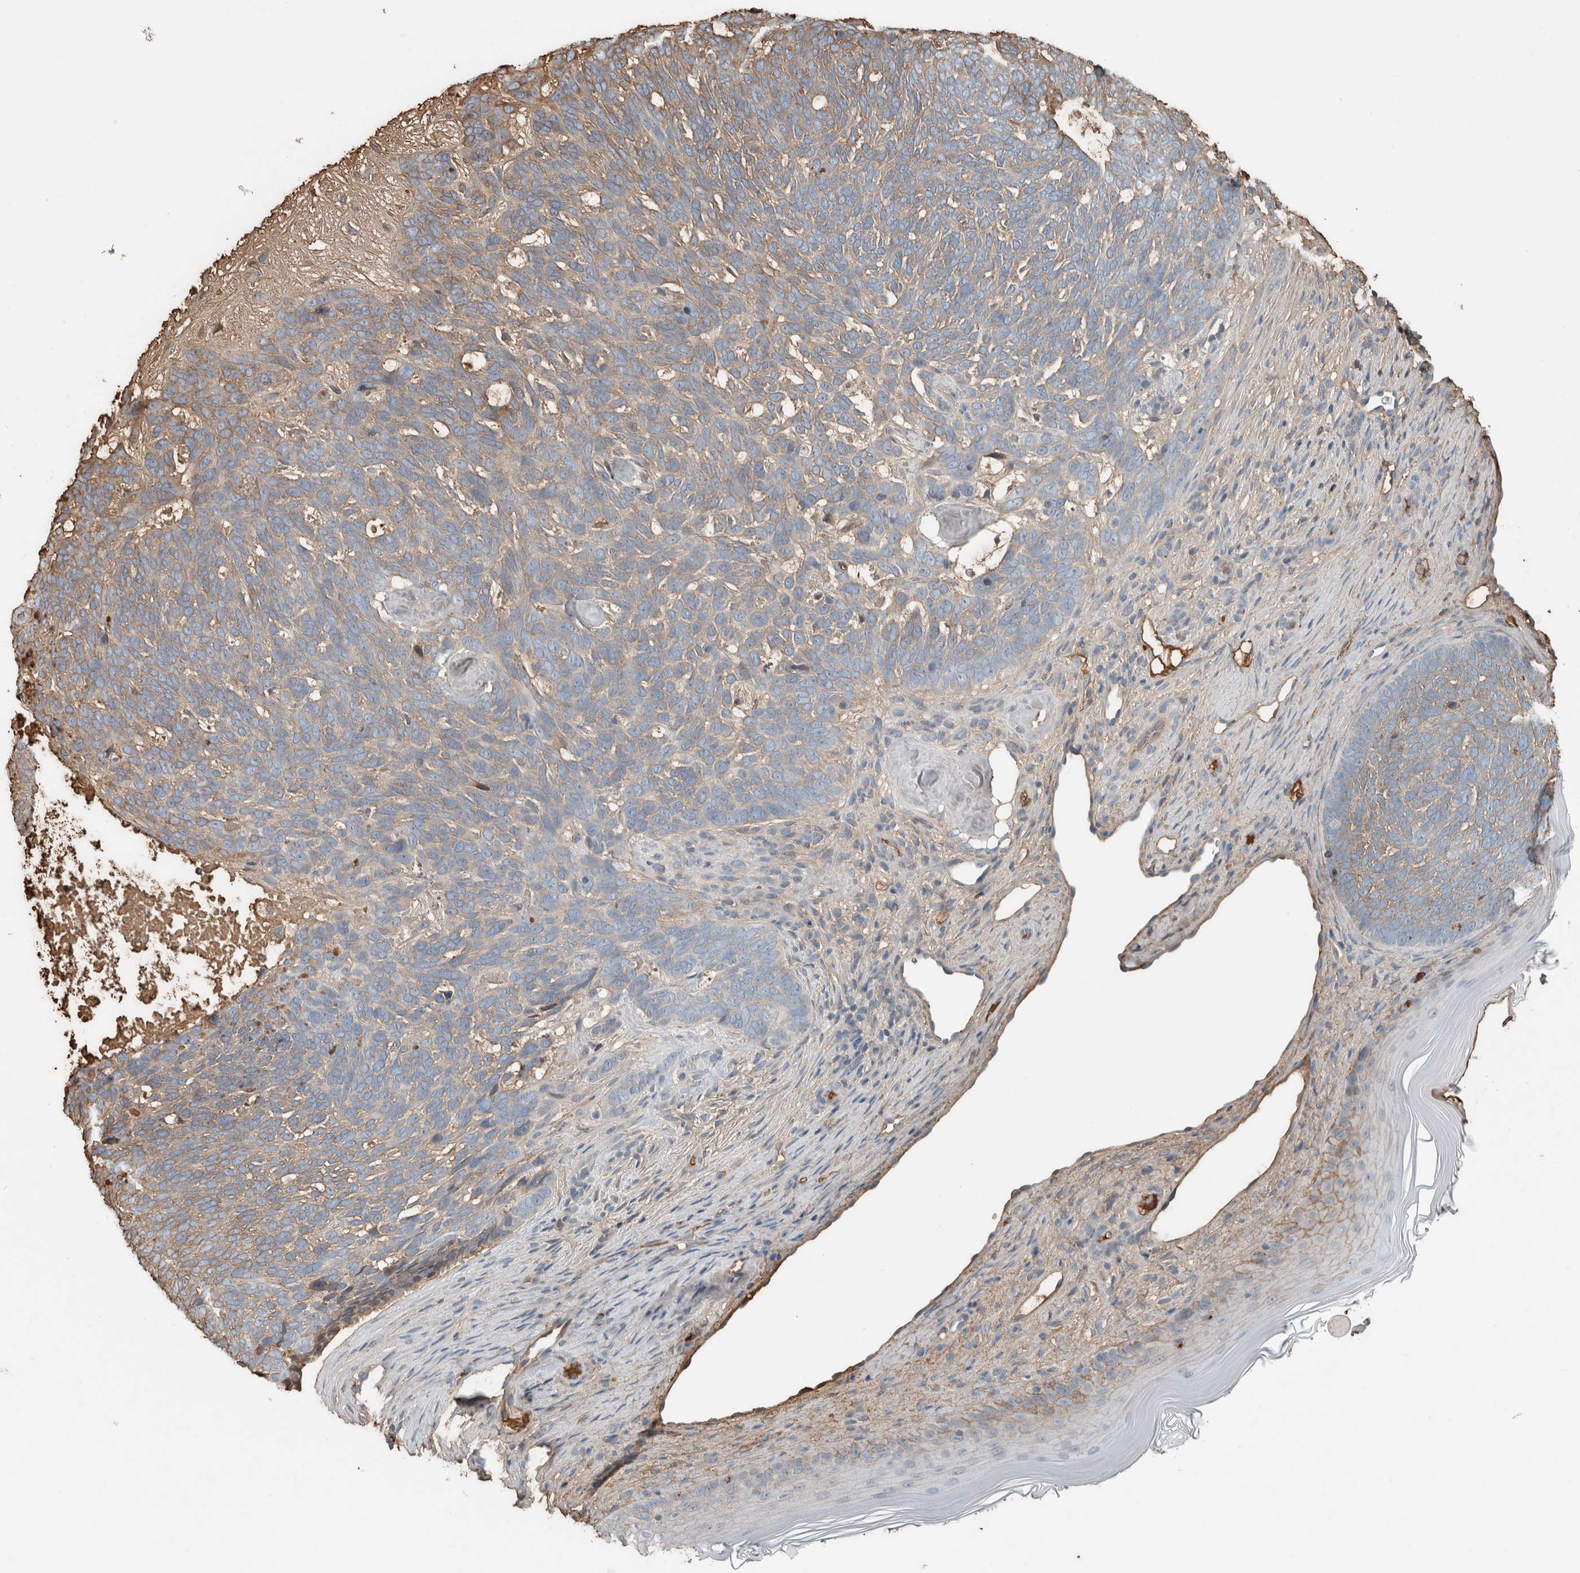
{"staining": {"intensity": "weak", "quantity": "25%-75%", "location": "cytoplasmic/membranous"}, "tissue": "skin cancer", "cell_type": "Tumor cells", "image_type": "cancer", "snomed": [{"axis": "morphology", "description": "Basal cell carcinoma"}, {"axis": "topography", "description": "Skin"}], "caption": "About 25%-75% of tumor cells in human basal cell carcinoma (skin) show weak cytoplasmic/membranous protein expression as visualized by brown immunohistochemical staining.", "gene": "USP34", "patient": {"sex": "female", "age": 85}}